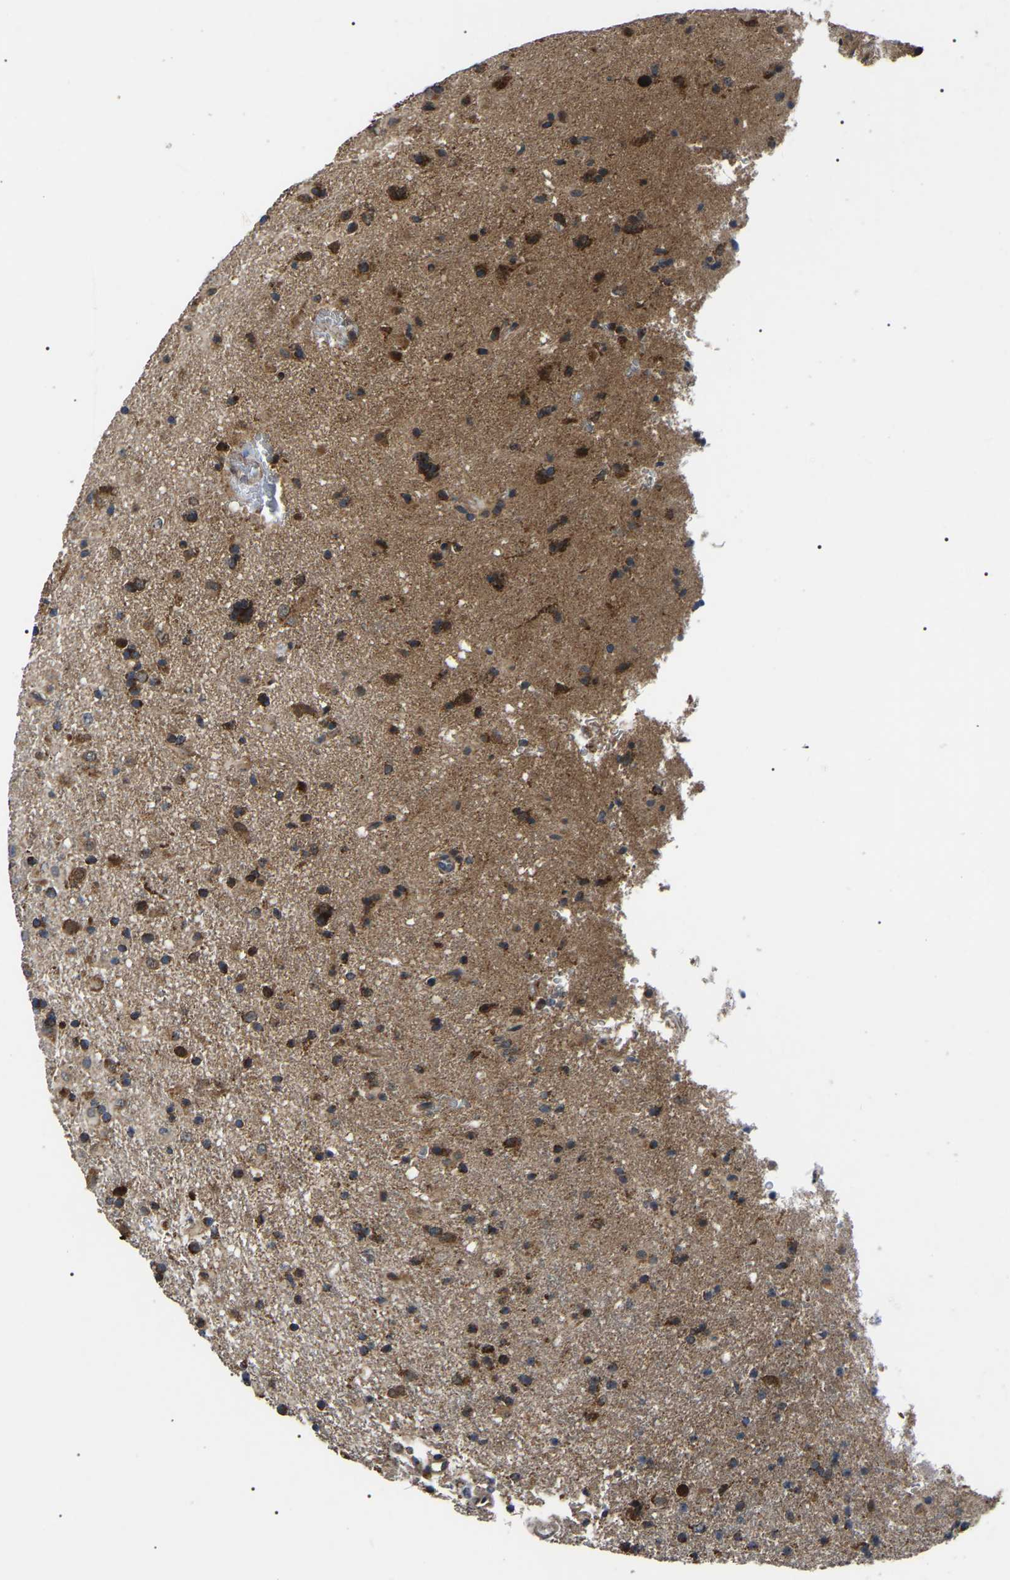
{"staining": {"intensity": "strong", "quantity": ">75%", "location": "cytoplasmic/membranous"}, "tissue": "glioma", "cell_type": "Tumor cells", "image_type": "cancer", "snomed": [{"axis": "morphology", "description": "Glioma, malignant, Low grade"}, {"axis": "topography", "description": "Brain"}], "caption": "Human malignant low-grade glioma stained with a protein marker exhibits strong staining in tumor cells.", "gene": "PPM1E", "patient": {"sex": "male", "age": 65}}